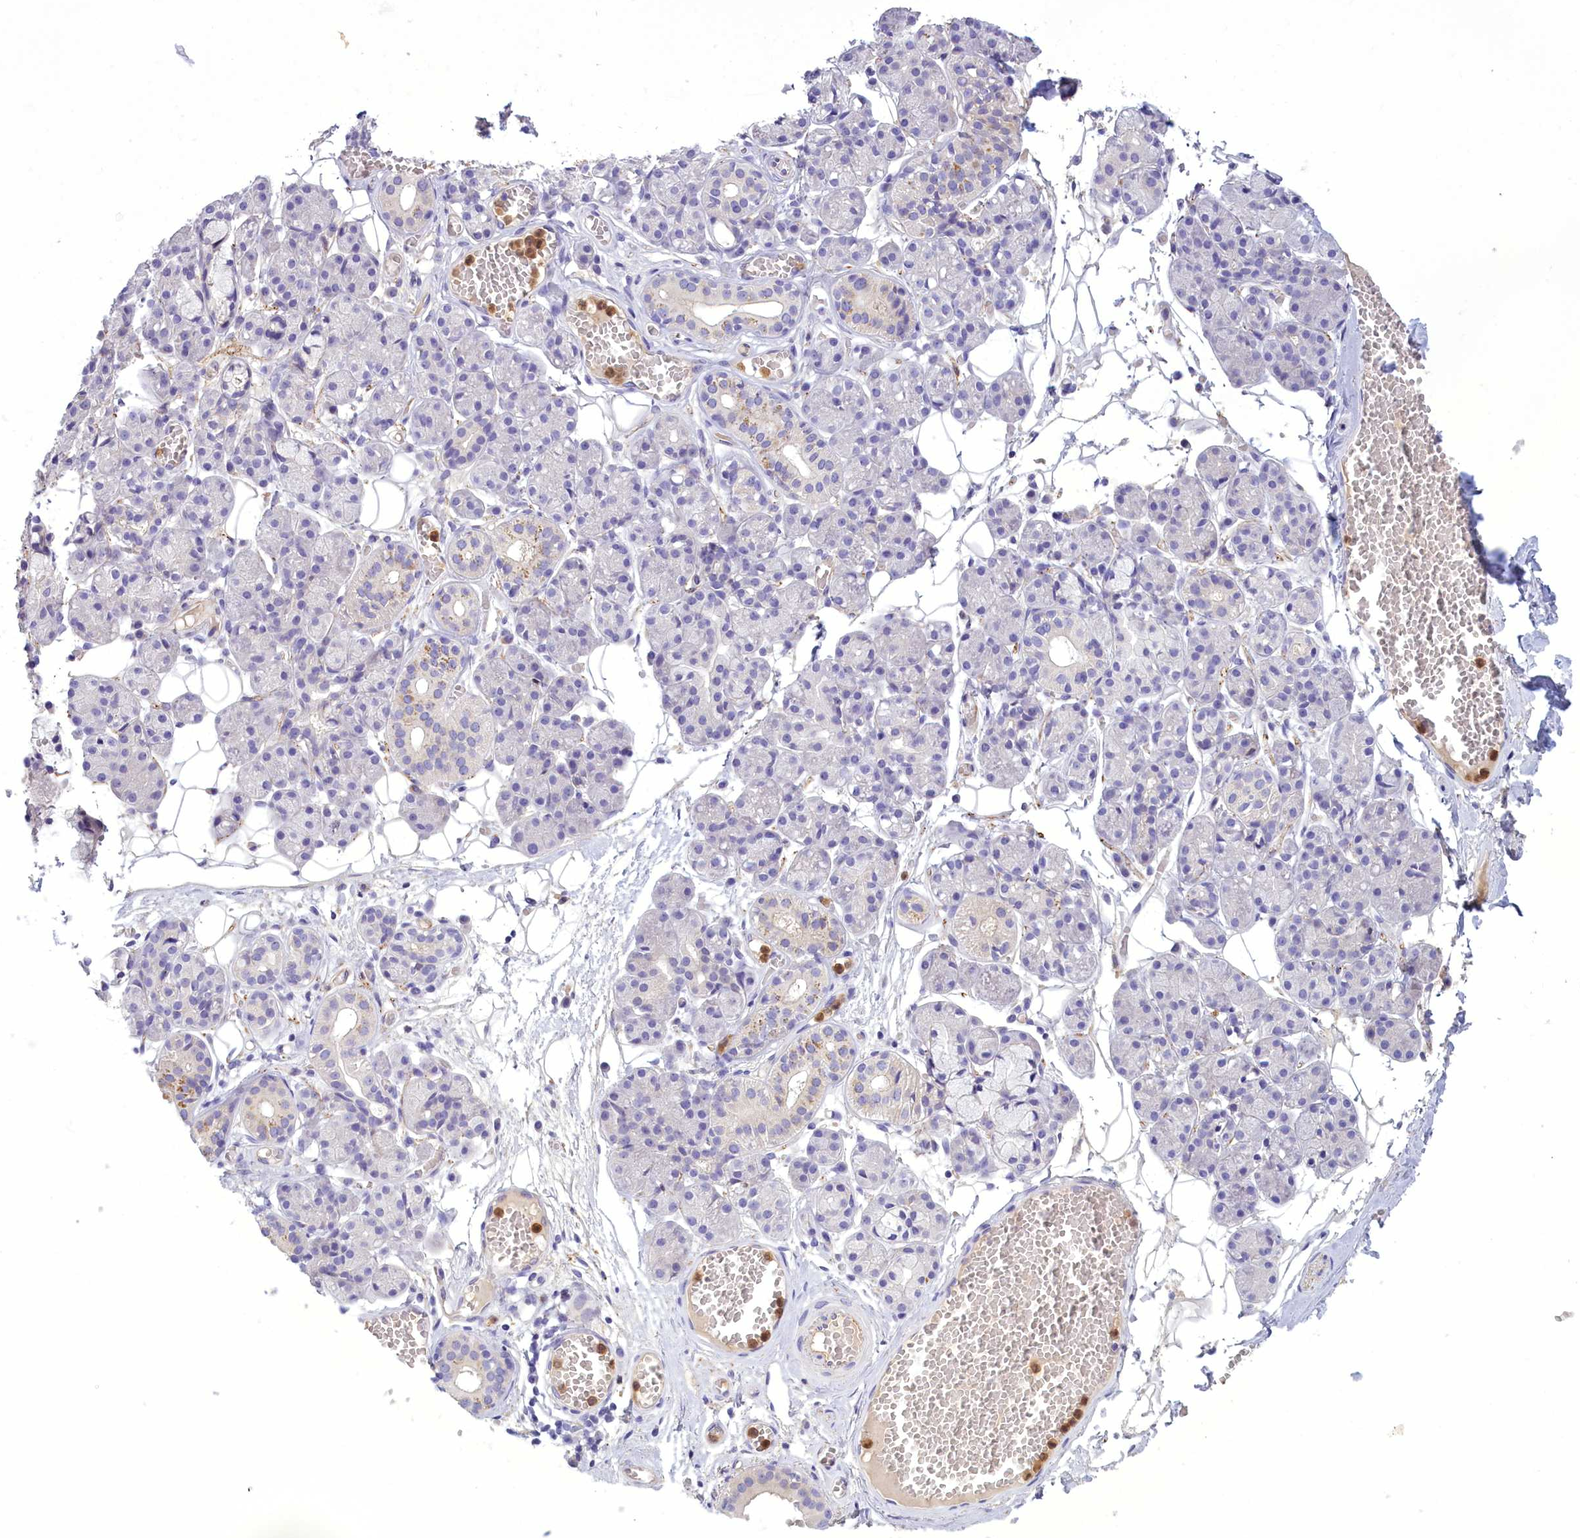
{"staining": {"intensity": "negative", "quantity": "none", "location": "none"}, "tissue": "salivary gland", "cell_type": "Glandular cells", "image_type": "normal", "snomed": [{"axis": "morphology", "description": "Normal tissue, NOS"}, {"axis": "topography", "description": "Salivary gland"}], "caption": "Protein analysis of normal salivary gland exhibits no significant expression in glandular cells.", "gene": "FAM149B1", "patient": {"sex": "male", "age": 63}}